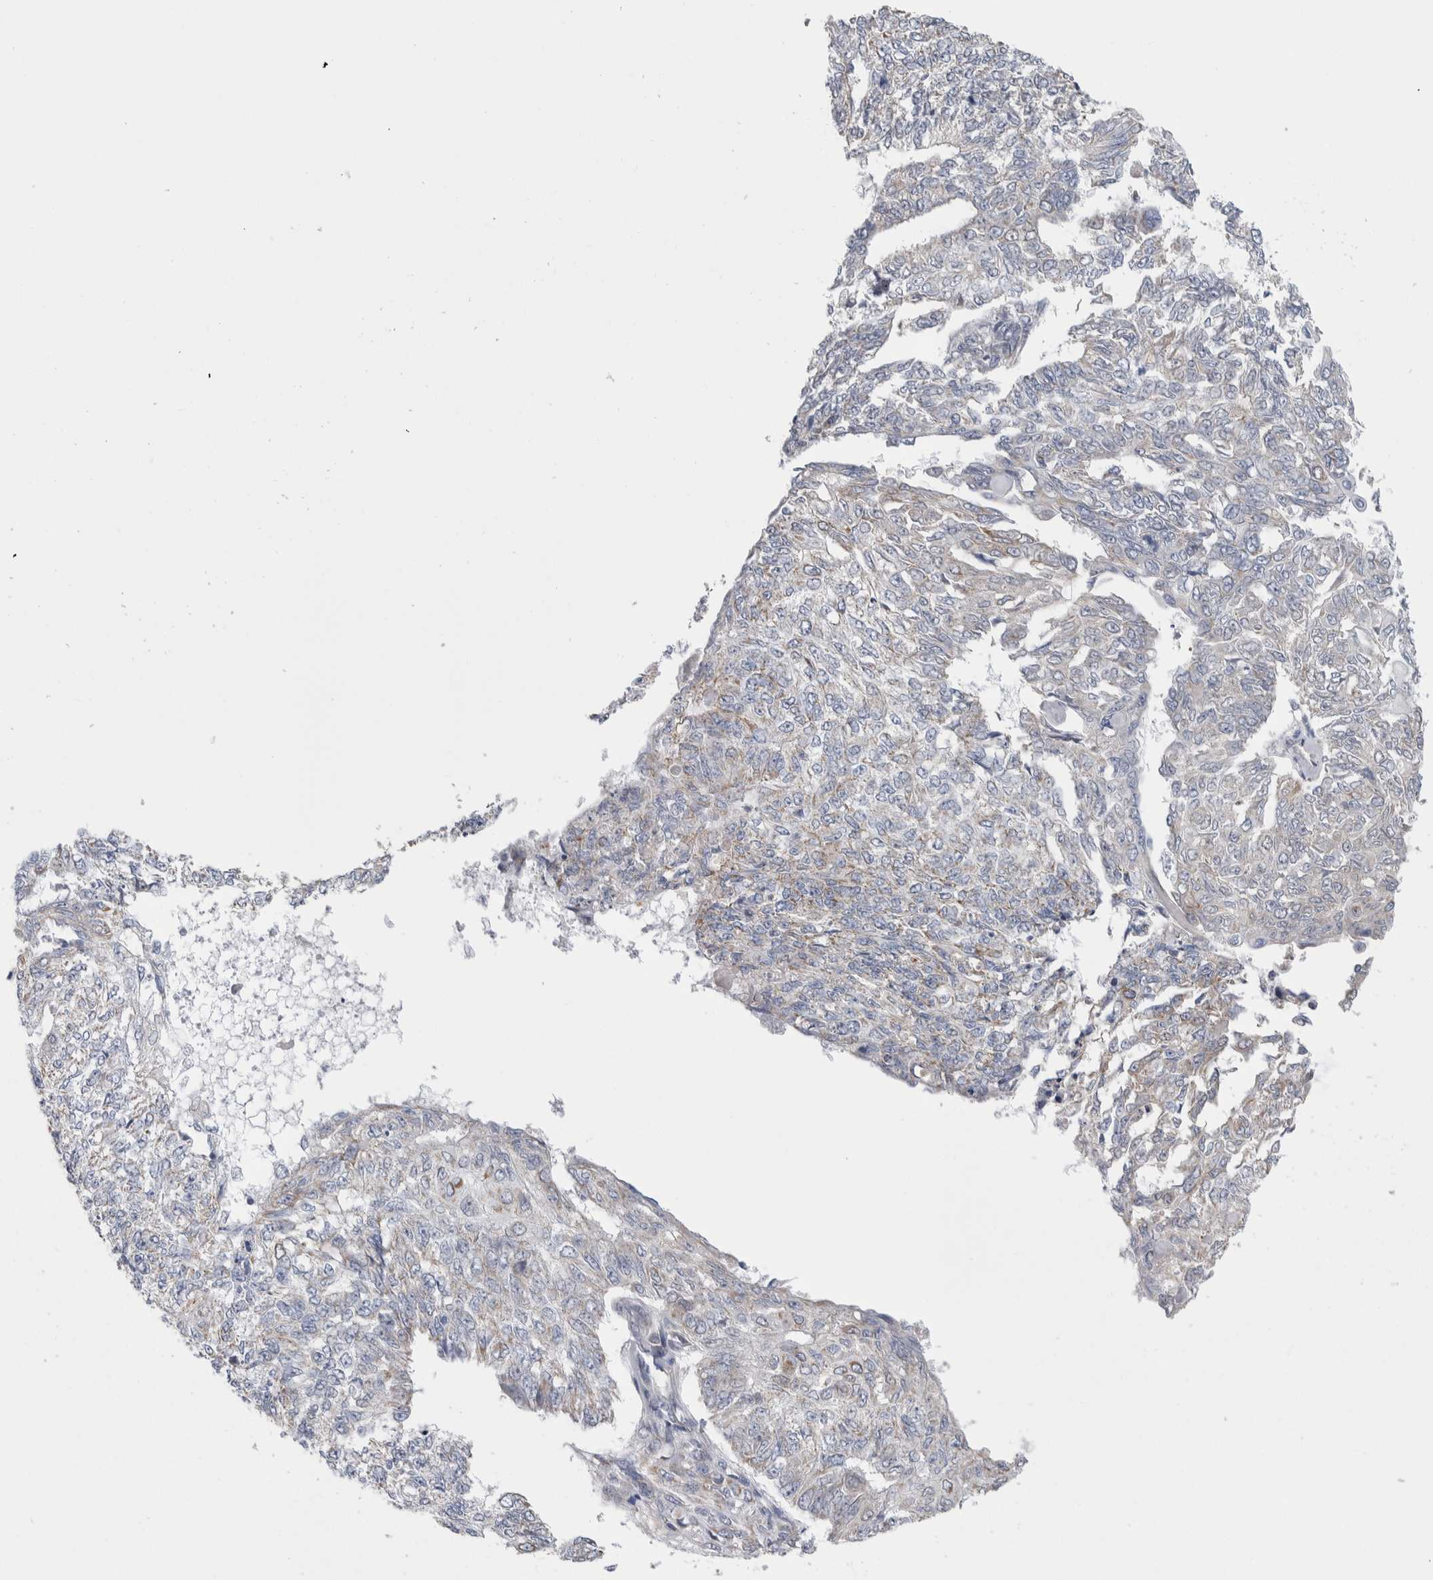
{"staining": {"intensity": "weak", "quantity": "<25%", "location": "cytoplasmic/membranous"}, "tissue": "endometrial cancer", "cell_type": "Tumor cells", "image_type": "cancer", "snomed": [{"axis": "morphology", "description": "Adenocarcinoma, NOS"}, {"axis": "topography", "description": "Endometrium"}], "caption": "Image shows no protein staining in tumor cells of endometrial cancer (adenocarcinoma) tissue.", "gene": "ETFA", "patient": {"sex": "female", "age": 32}}